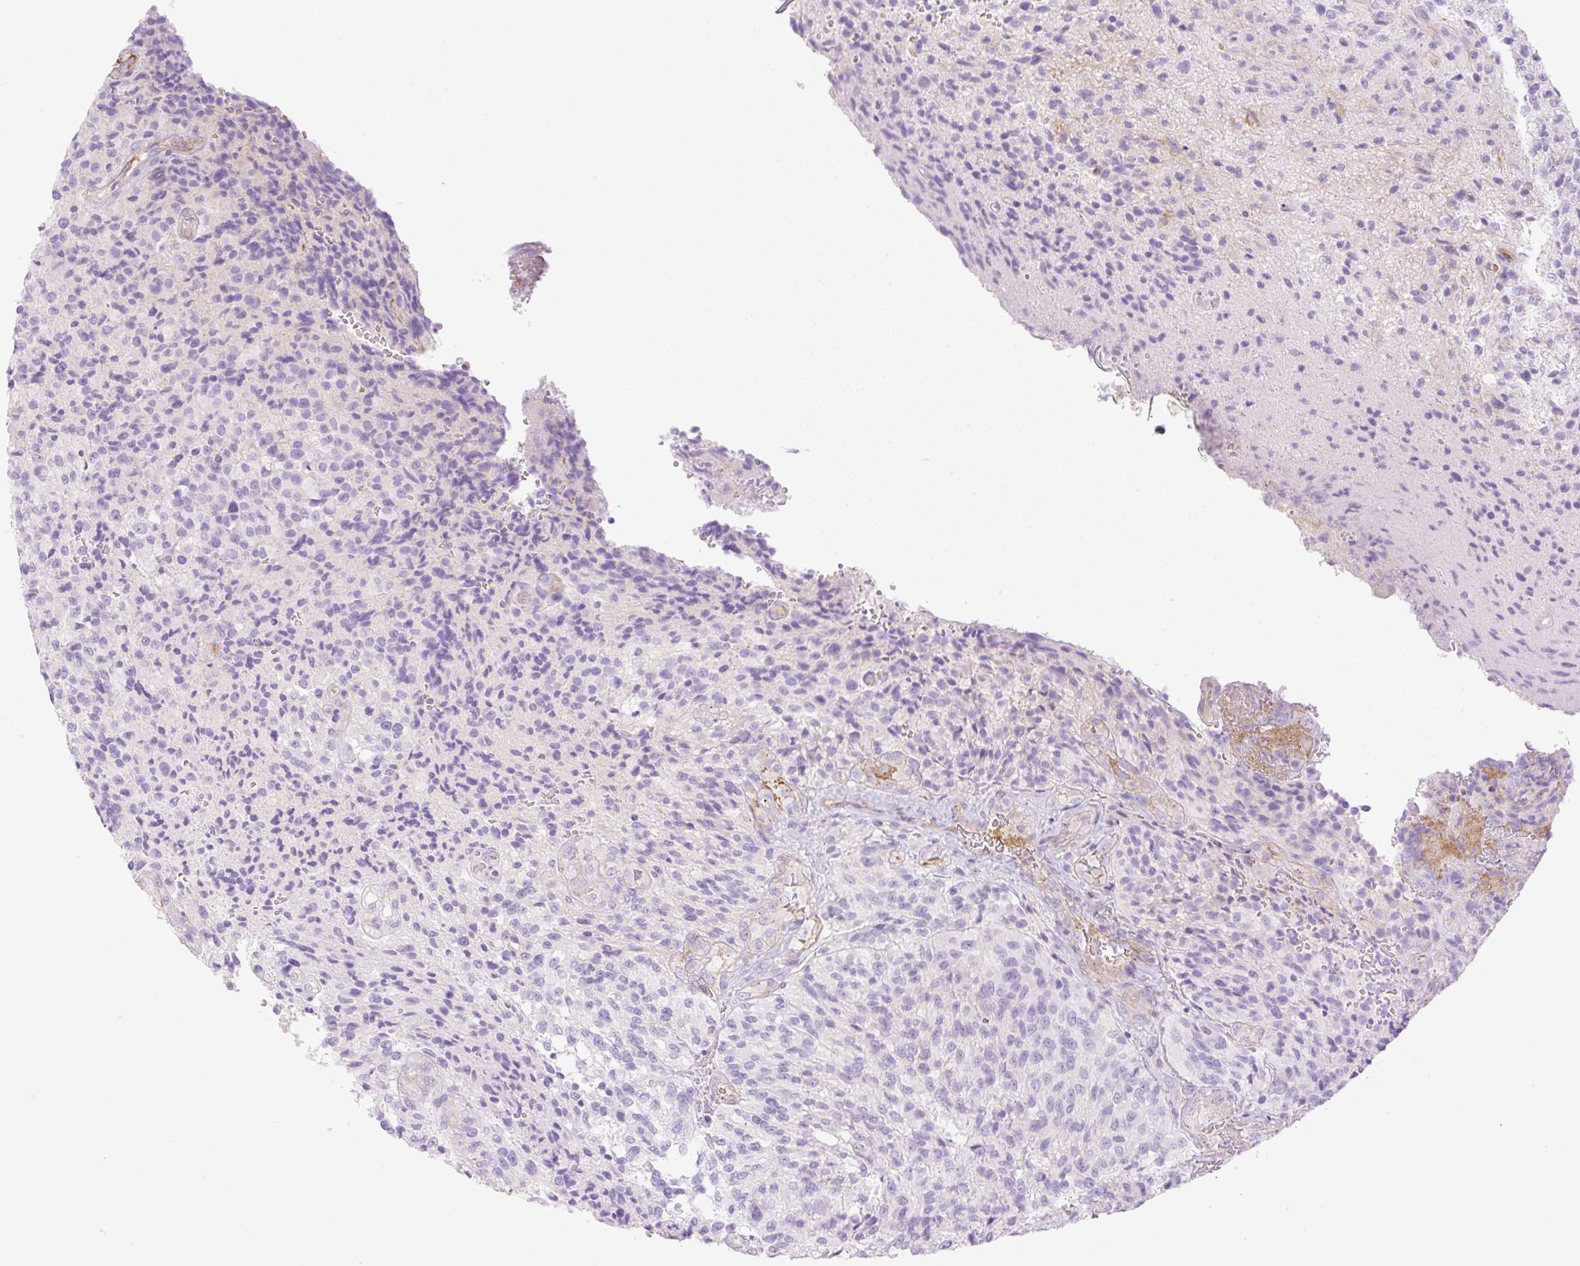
{"staining": {"intensity": "negative", "quantity": "none", "location": "none"}, "tissue": "glioma", "cell_type": "Tumor cells", "image_type": "cancer", "snomed": [{"axis": "morphology", "description": "Normal tissue, NOS"}, {"axis": "morphology", "description": "Glioma, malignant, High grade"}, {"axis": "topography", "description": "Cerebral cortex"}], "caption": "Immunohistochemistry micrograph of human high-grade glioma (malignant) stained for a protein (brown), which displays no positivity in tumor cells. (DAB IHC with hematoxylin counter stain).", "gene": "EHD3", "patient": {"sex": "male", "age": 56}}